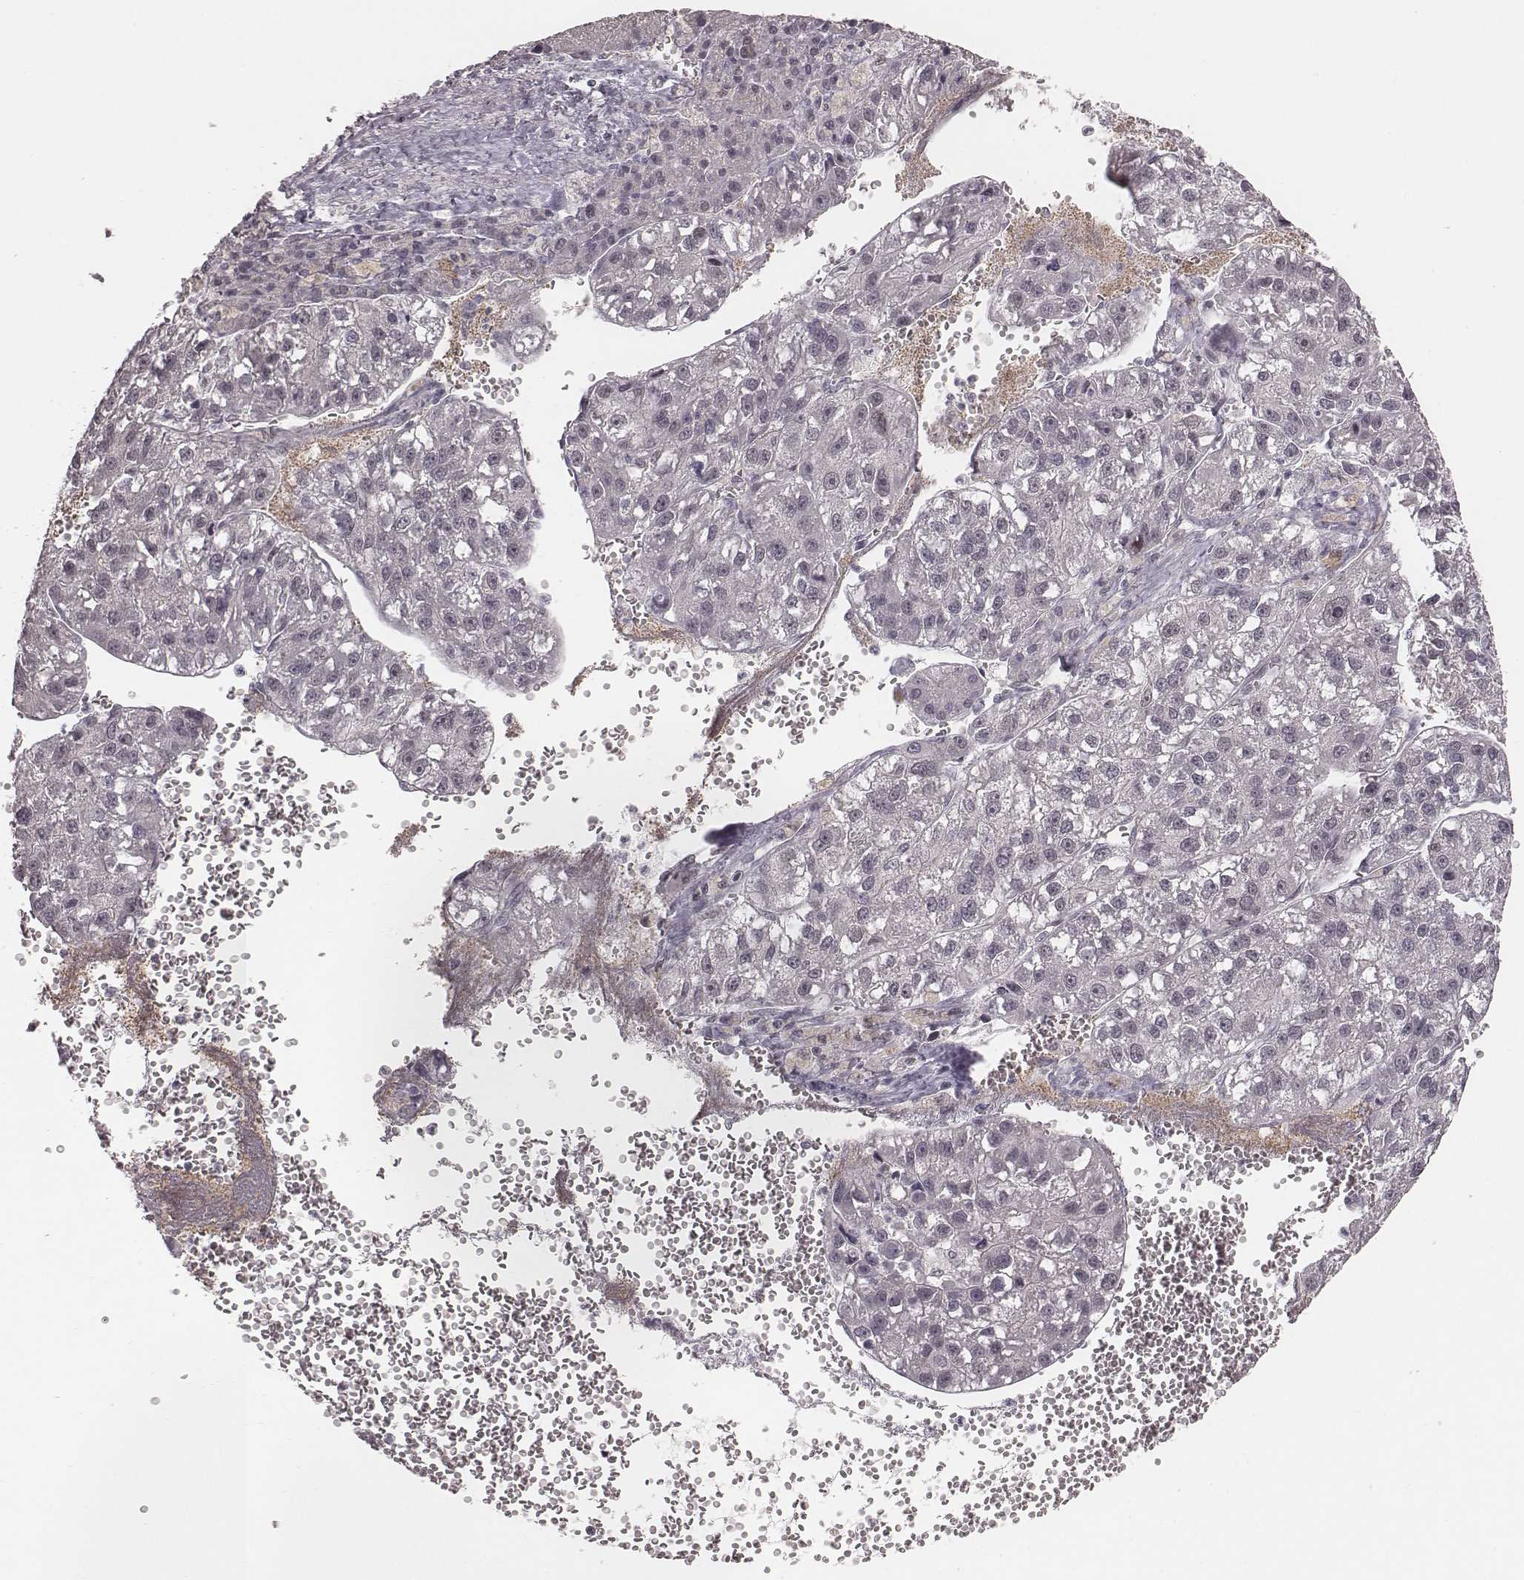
{"staining": {"intensity": "negative", "quantity": "none", "location": "none"}, "tissue": "liver cancer", "cell_type": "Tumor cells", "image_type": "cancer", "snomed": [{"axis": "morphology", "description": "Carcinoma, Hepatocellular, NOS"}, {"axis": "topography", "description": "Liver"}], "caption": "Immunohistochemistry histopathology image of neoplastic tissue: human liver hepatocellular carcinoma stained with DAB demonstrates no significant protein positivity in tumor cells.", "gene": "IQCG", "patient": {"sex": "female", "age": 70}}